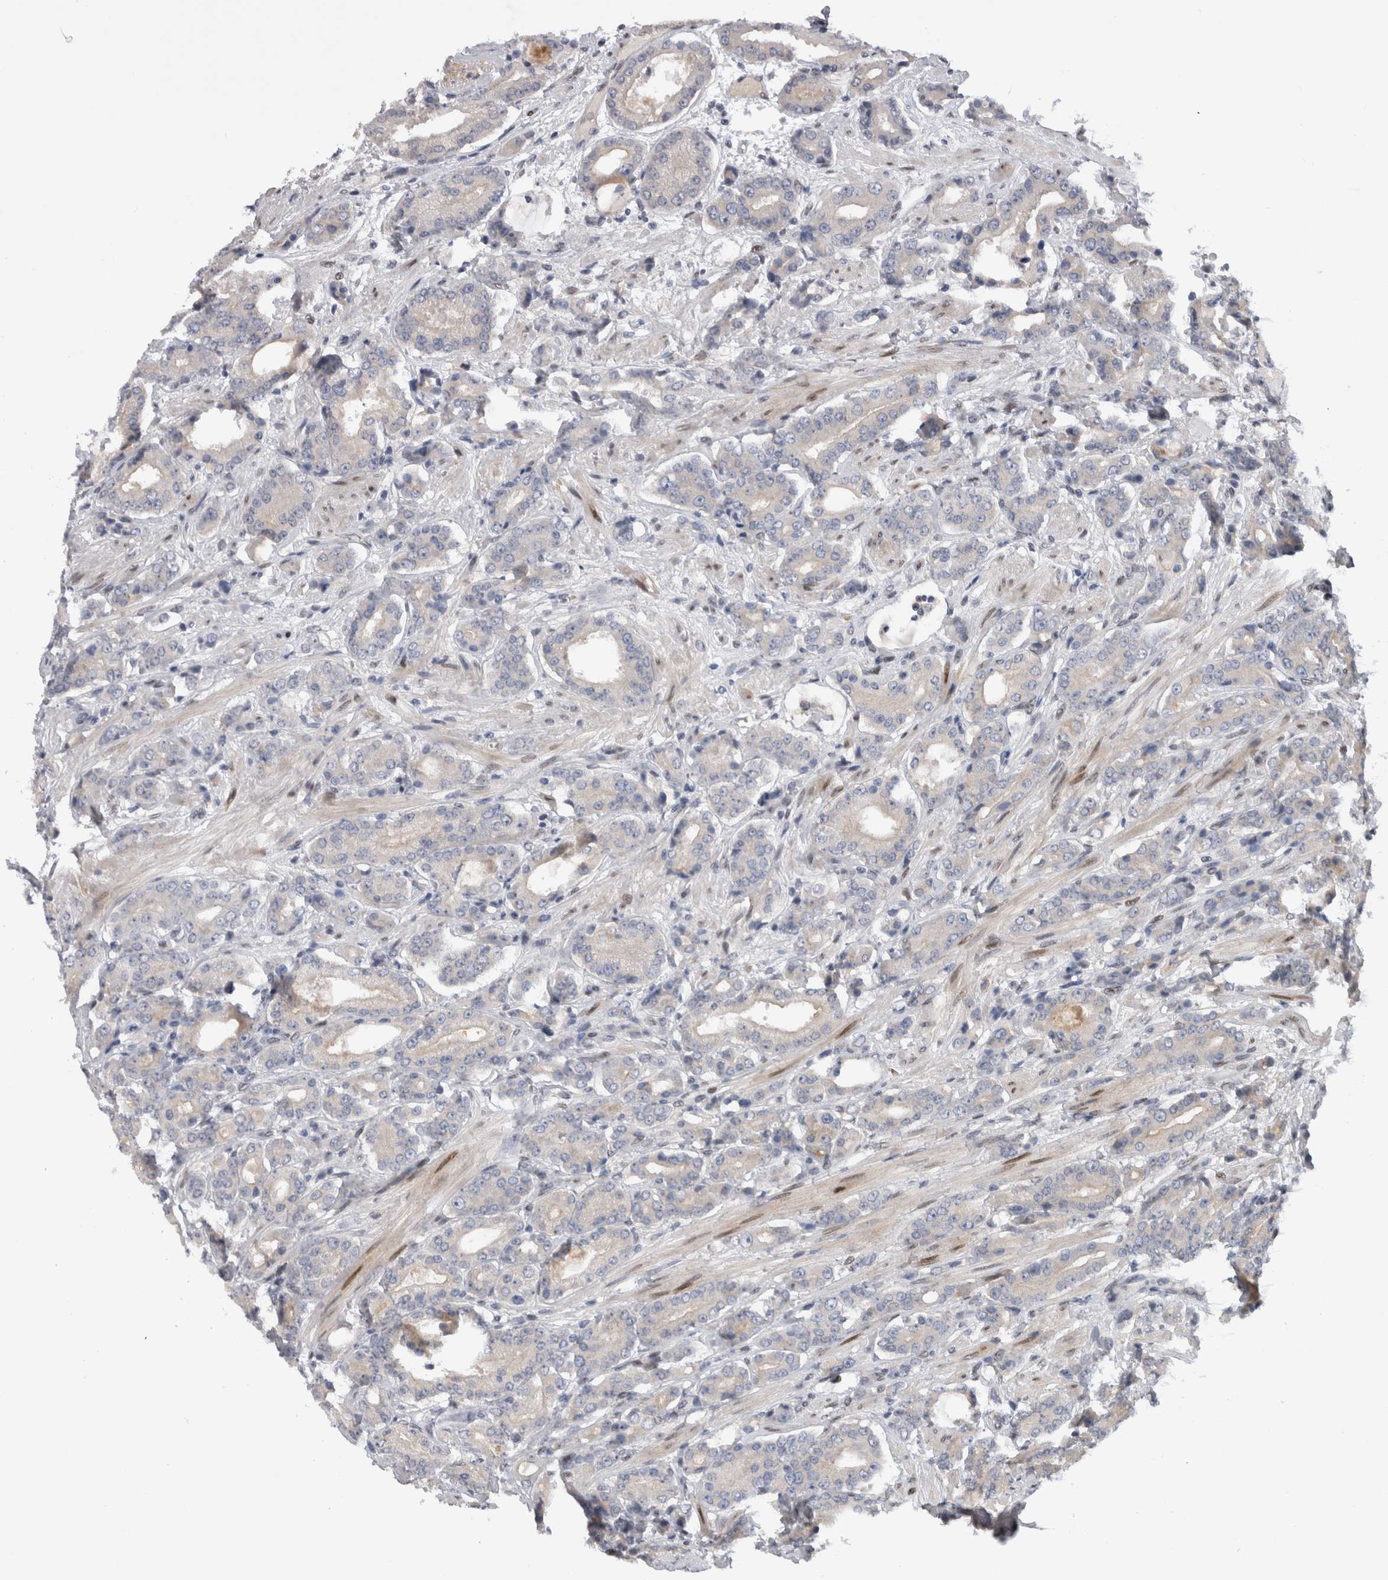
{"staining": {"intensity": "negative", "quantity": "none", "location": "none"}, "tissue": "prostate cancer", "cell_type": "Tumor cells", "image_type": "cancer", "snomed": [{"axis": "morphology", "description": "Adenocarcinoma, High grade"}, {"axis": "topography", "description": "Prostate"}], "caption": "Tumor cells show no significant protein expression in prostate high-grade adenocarcinoma.", "gene": "DMTN", "patient": {"sex": "male", "age": 71}}